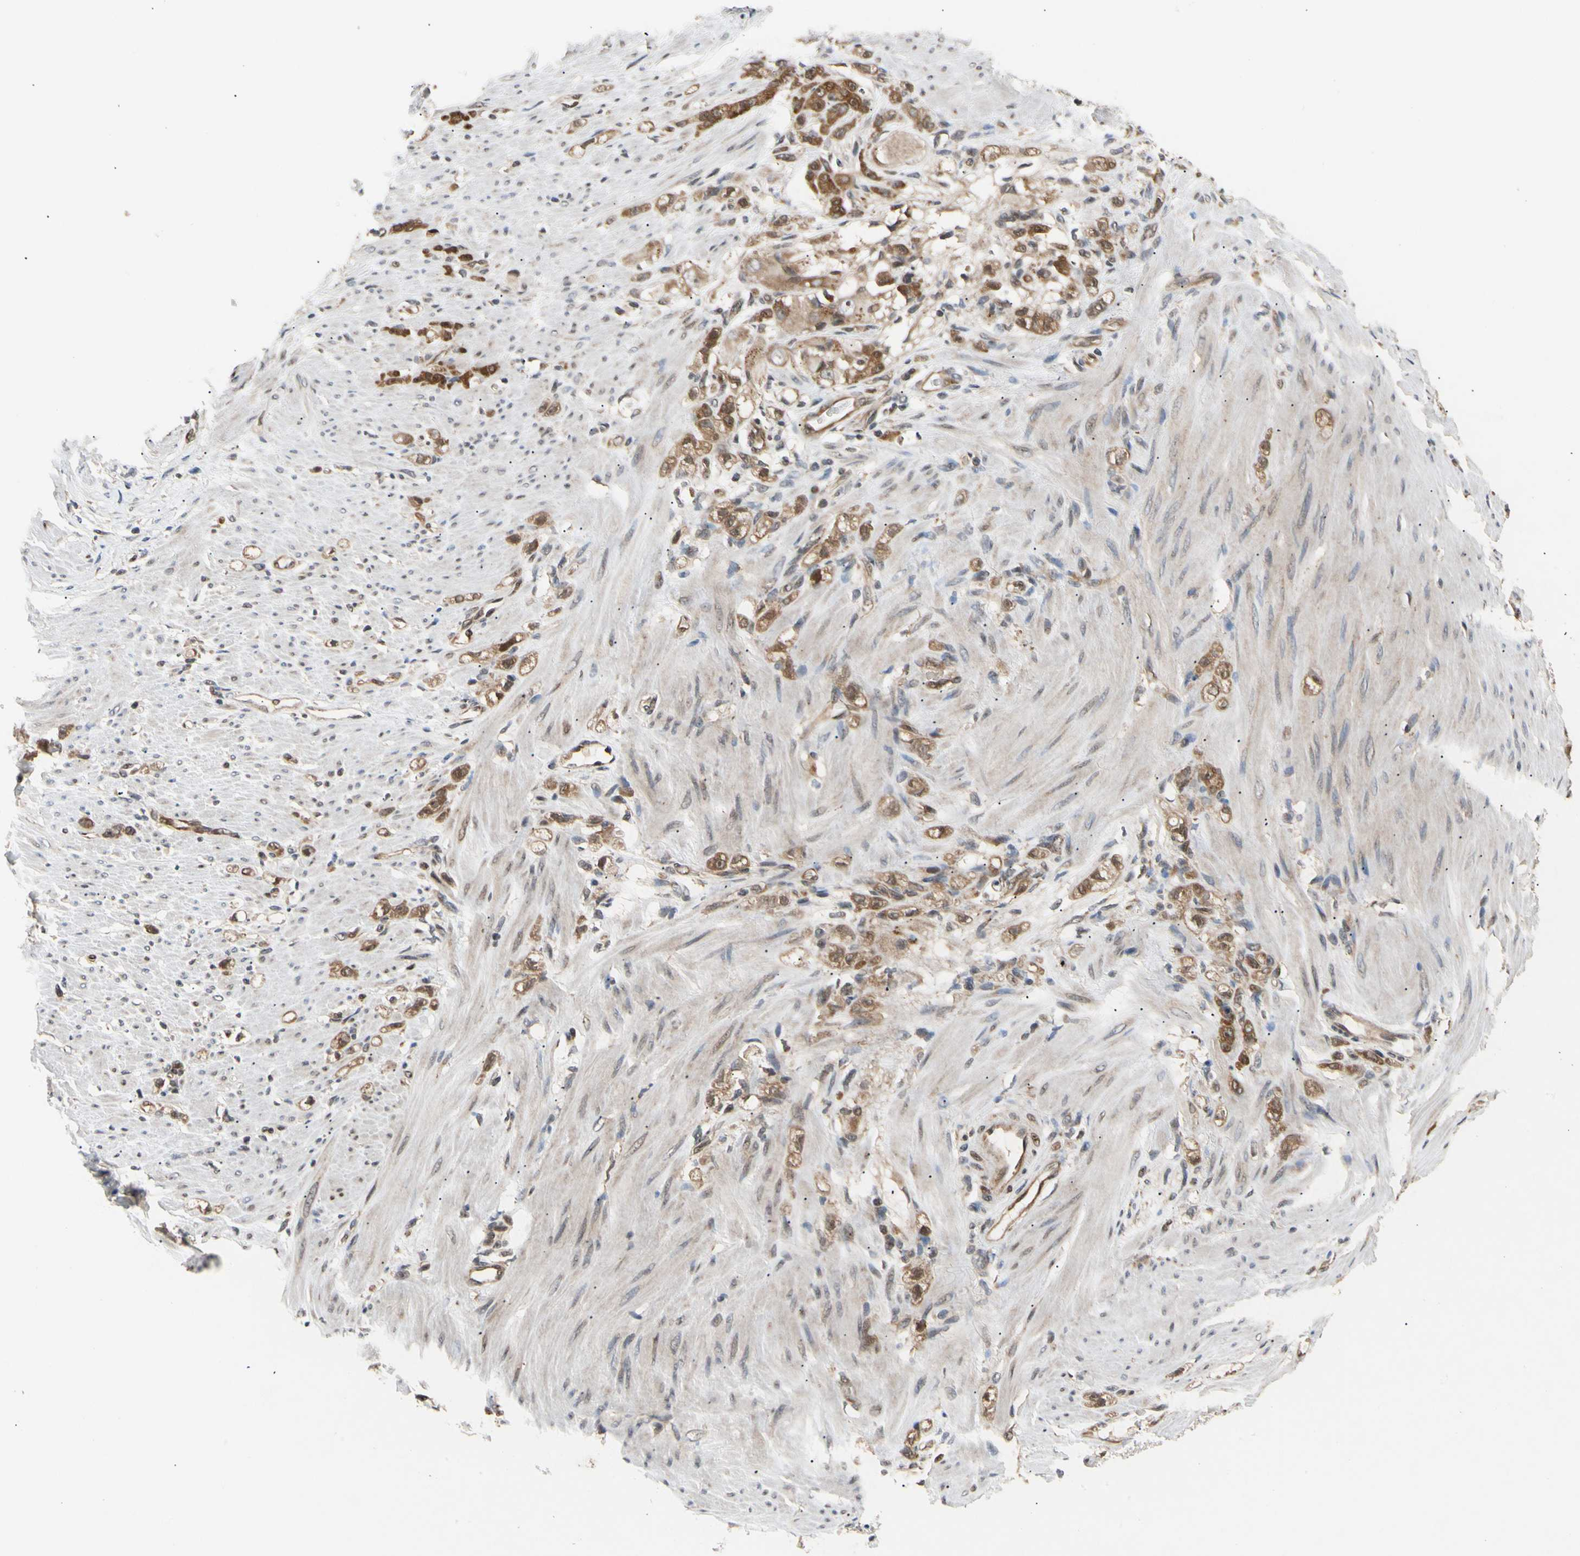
{"staining": {"intensity": "moderate", "quantity": ">75%", "location": "cytoplasmic/membranous"}, "tissue": "stomach cancer", "cell_type": "Tumor cells", "image_type": "cancer", "snomed": [{"axis": "morphology", "description": "Adenocarcinoma, NOS"}, {"axis": "topography", "description": "Stomach"}], "caption": "IHC of stomach adenocarcinoma reveals medium levels of moderate cytoplasmic/membranous expression in approximately >75% of tumor cells.", "gene": "EIF1AX", "patient": {"sex": "male", "age": 82}}